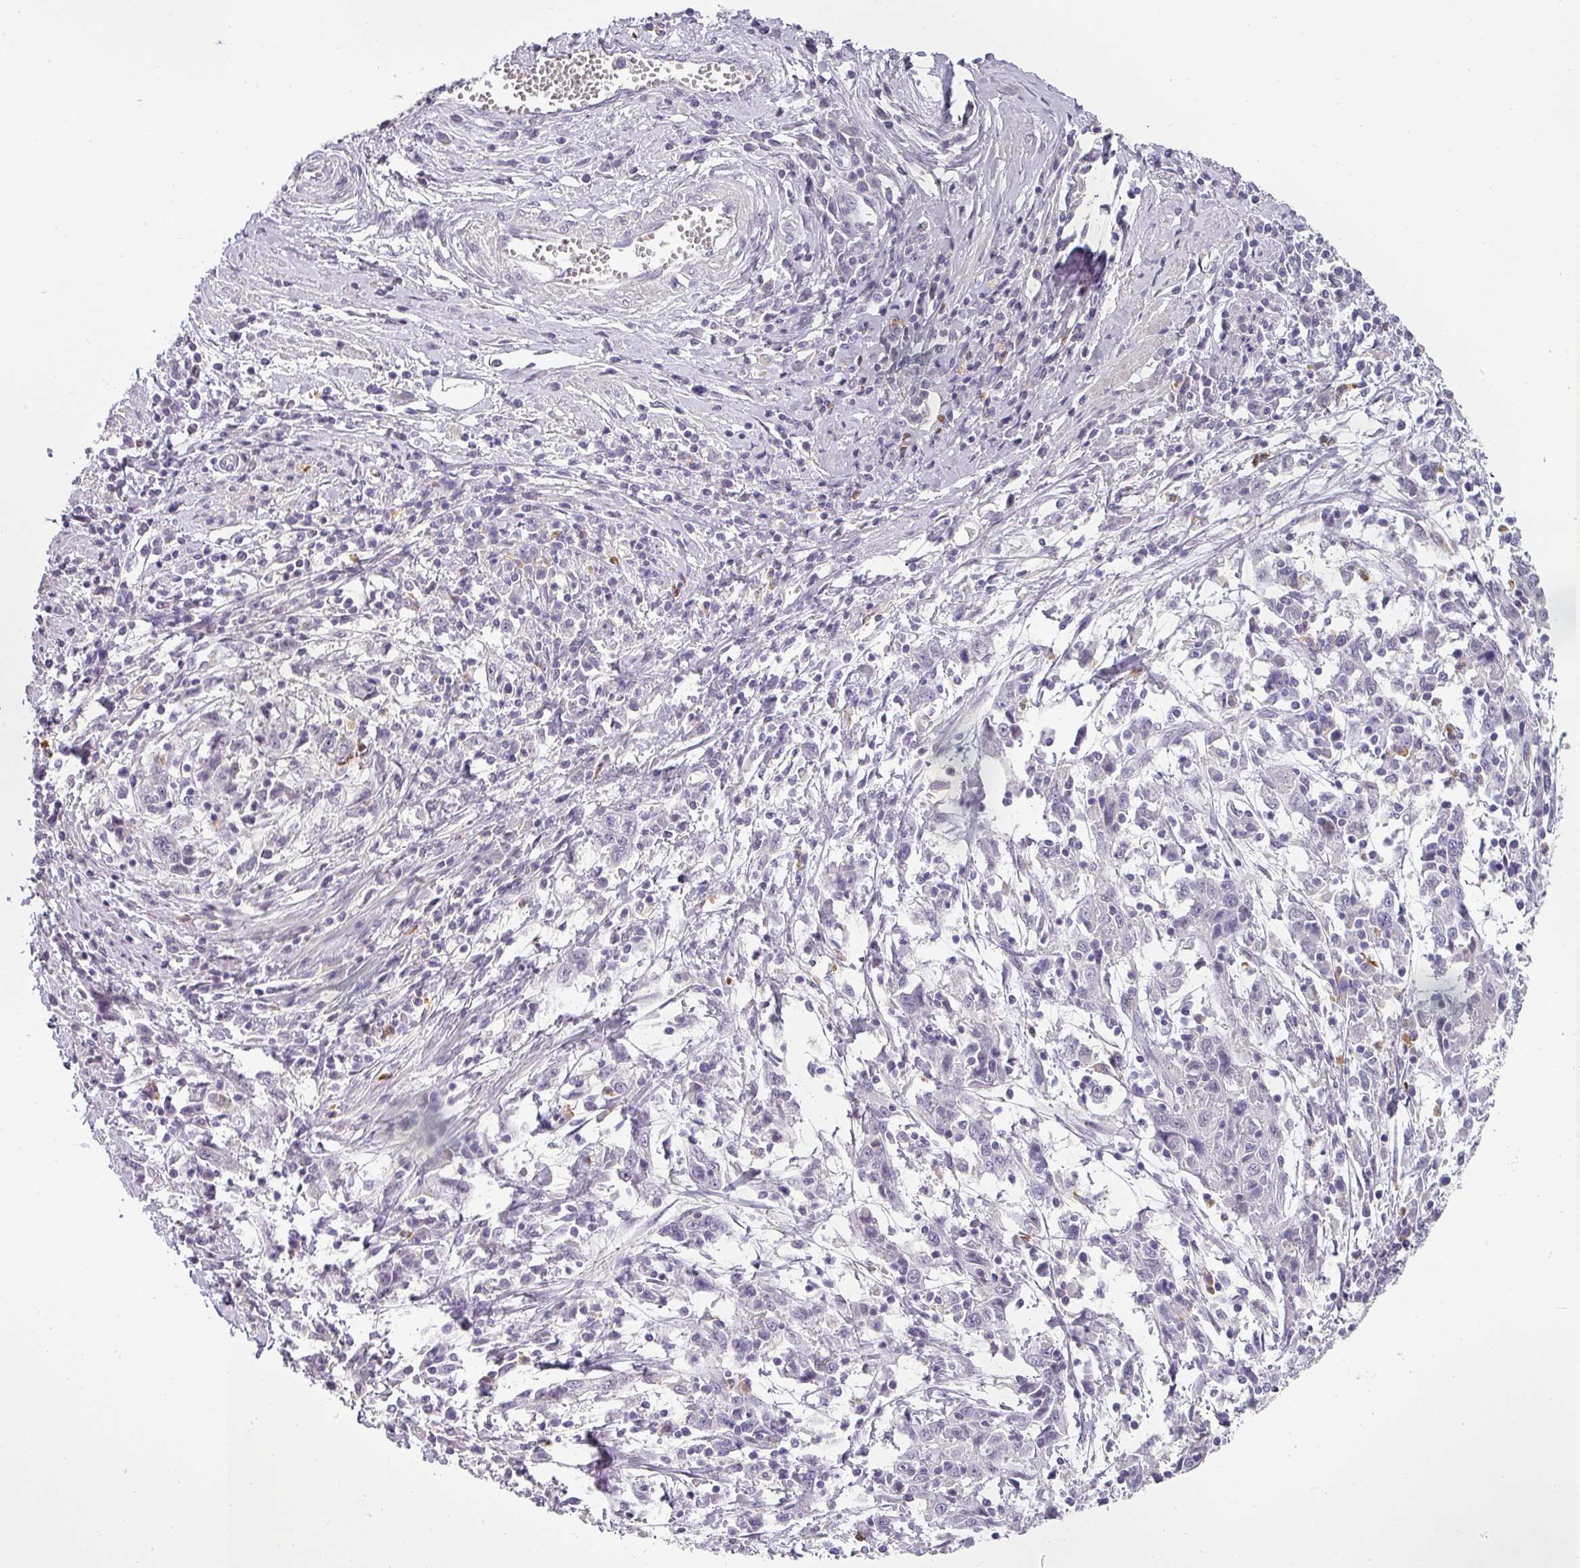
{"staining": {"intensity": "negative", "quantity": "none", "location": "none"}, "tissue": "cervical cancer", "cell_type": "Tumor cells", "image_type": "cancer", "snomed": [{"axis": "morphology", "description": "Squamous cell carcinoma, NOS"}, {"axis": "topography", "description": "Cervix"}], "caption": "DAB immunohistochemical staining of human cervical cancer exhibits no significant positivity in tumor cells.", "gene": "BTLA", "patient": {"sex": "female", "age": 46}}